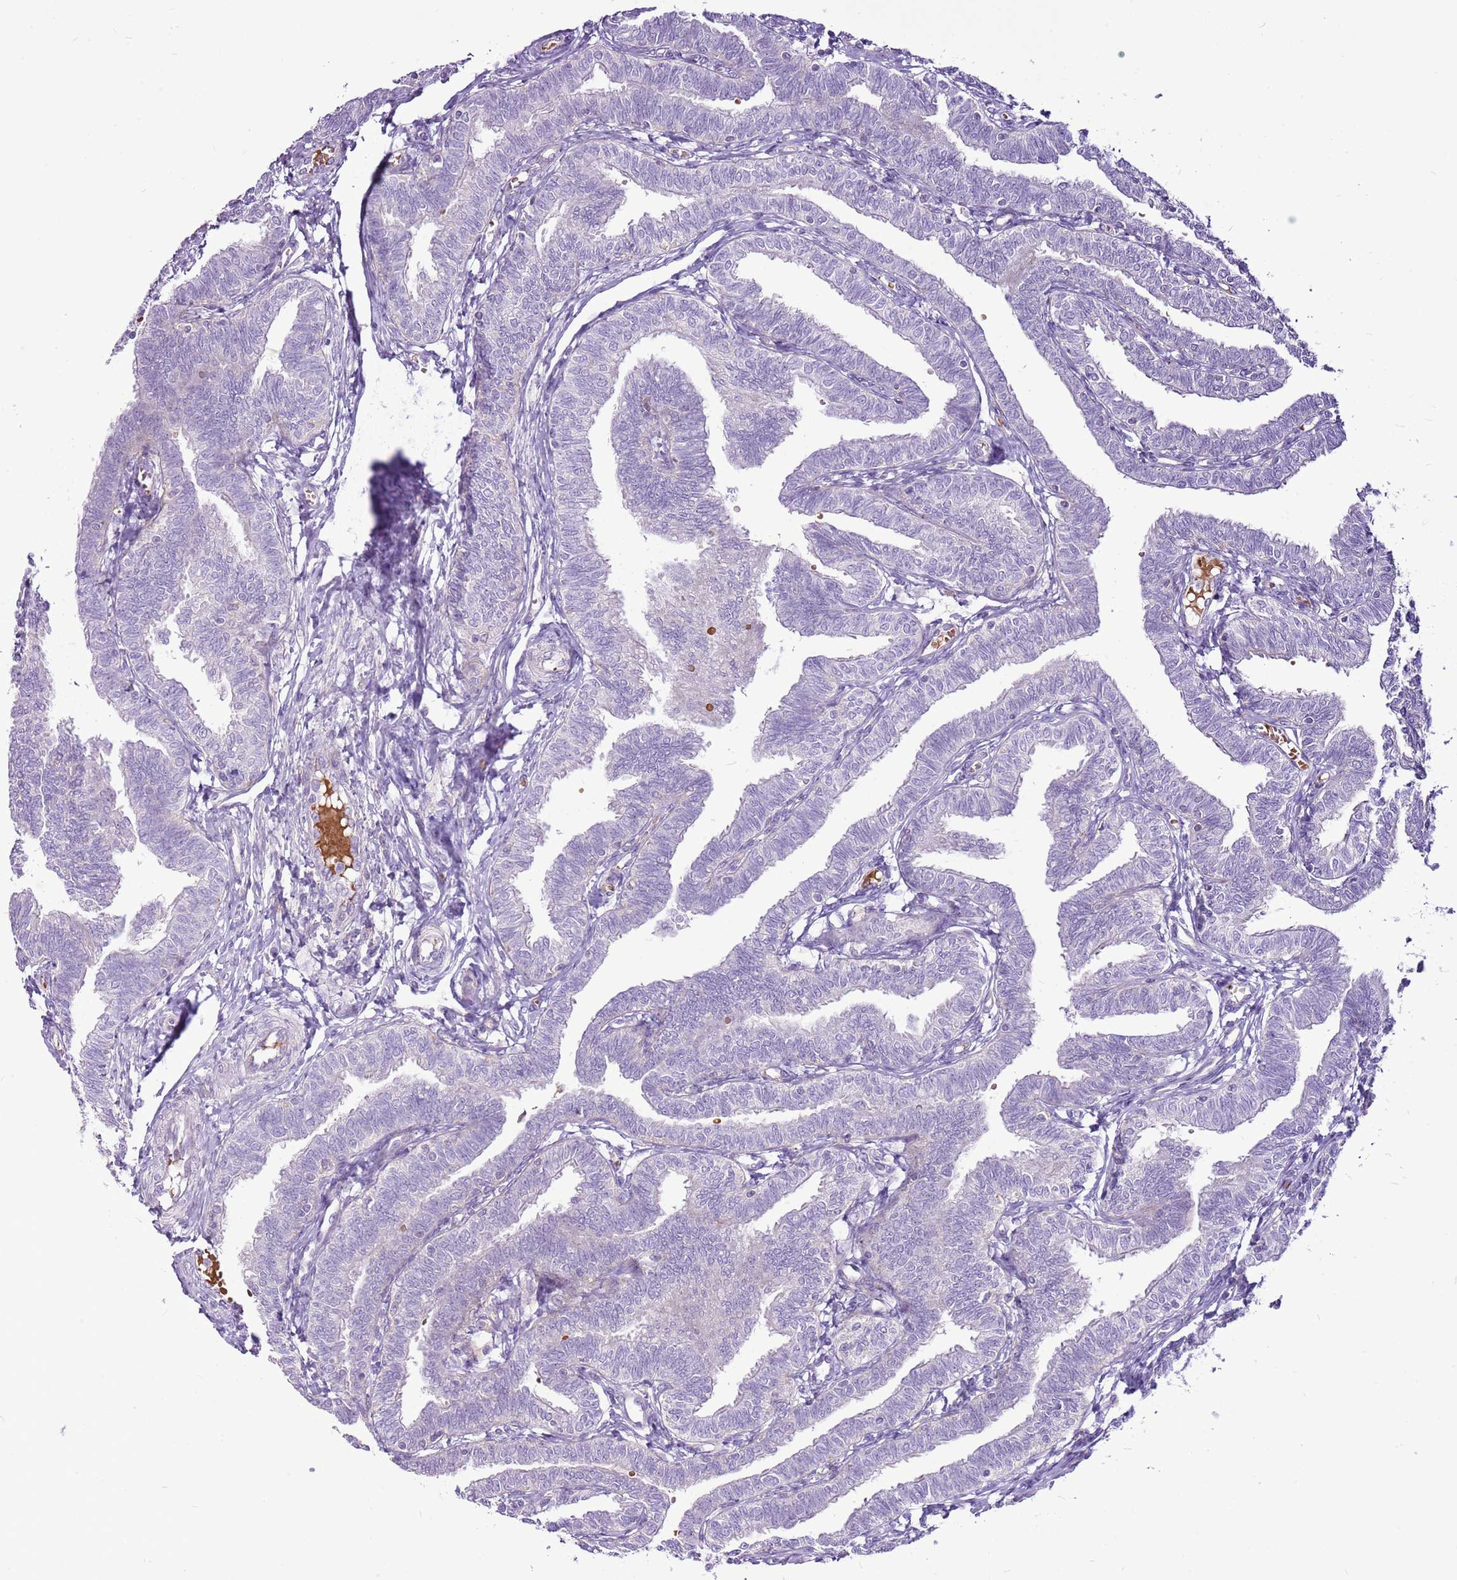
{"staining": {"intensity": "negative", "quantity": "none", "location": "none"}, "tissue": "fallopian tube", "cell_type": "Glandular cells", "image_type": "normal", "snomed": [{"axis": "morphology", "description": "Normal tissue, NOS"}, {"axis": "topography", "description": "Fallopian tube"}, {"axis": "topography", "description": "Ovary"}], "caption": "This is a image of immunohistochemistry (IHC) staining of benign fallopian tube, which shows no staining in glandular cells. Brightfield microscopy of immunohistochemistry (IHC) stained with DAB (3,3'-diaminobenzidine) (brown) and hematoxylin (blue), captured at high magnification.", "gene": "CHAC2", "patient": {"sex": "female", "age": 23}}